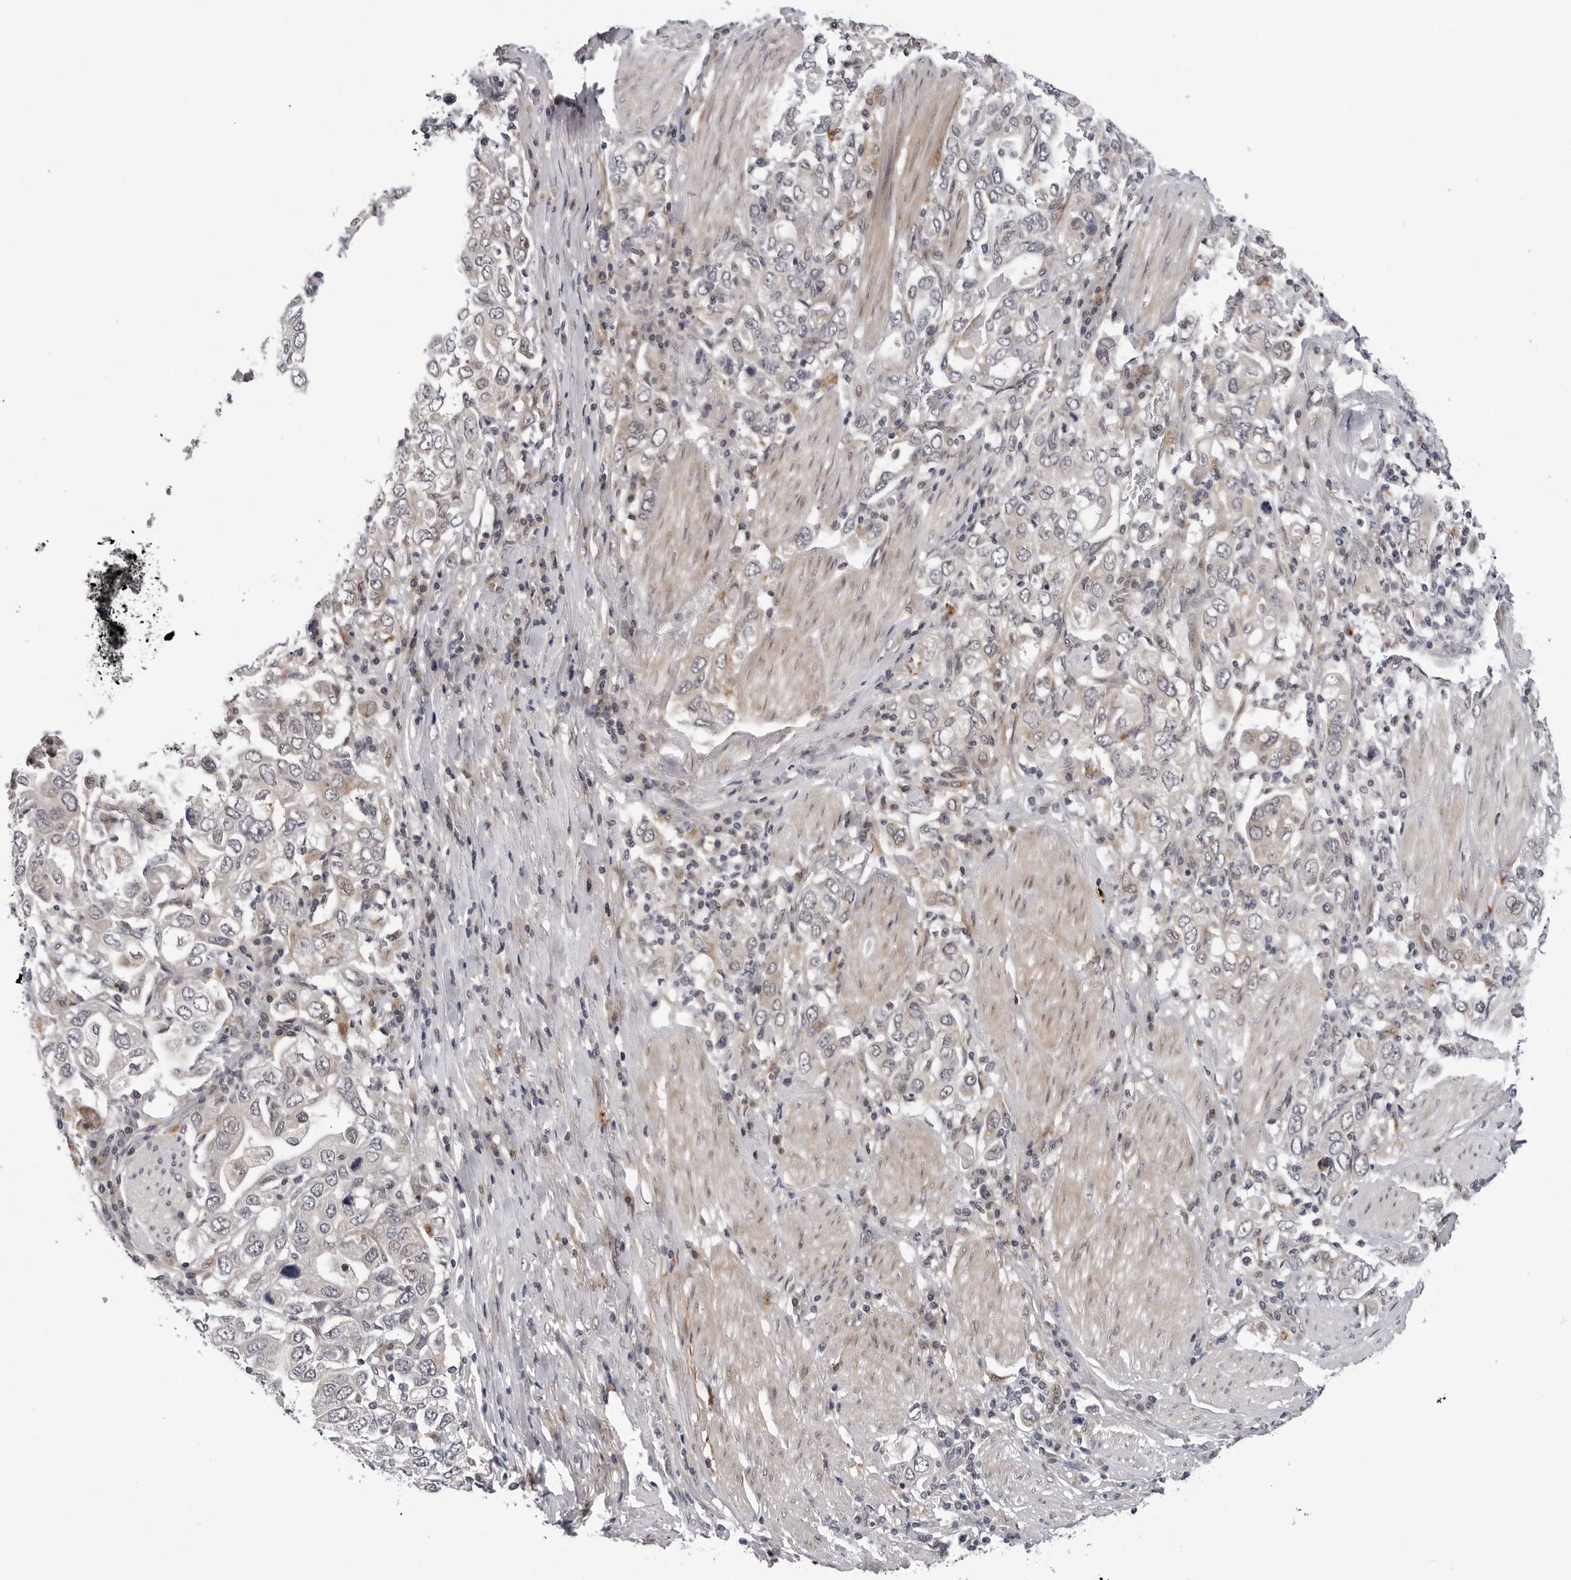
{"staining": {"intensity": "negative", "quantity": "none", "location": "none"}, "tissue": "stomach cancer", "cell_type": "Tumor cells", "image_type": "cancer", "snomed": [{"axis": "morphology", "description": "Adenocarcinoma, NOS"}, {"axis": "topography", "description": "Stomach, upper"}], "caption": "An immunohistochemistry (IHC) photomicrograph of stomach adenocarcinoma is shown. There is no staining in tumor cells of stomach adenocarcinoma.", "gene": "KIAA1614", "patient": {"sex": "male", "age": 62}}